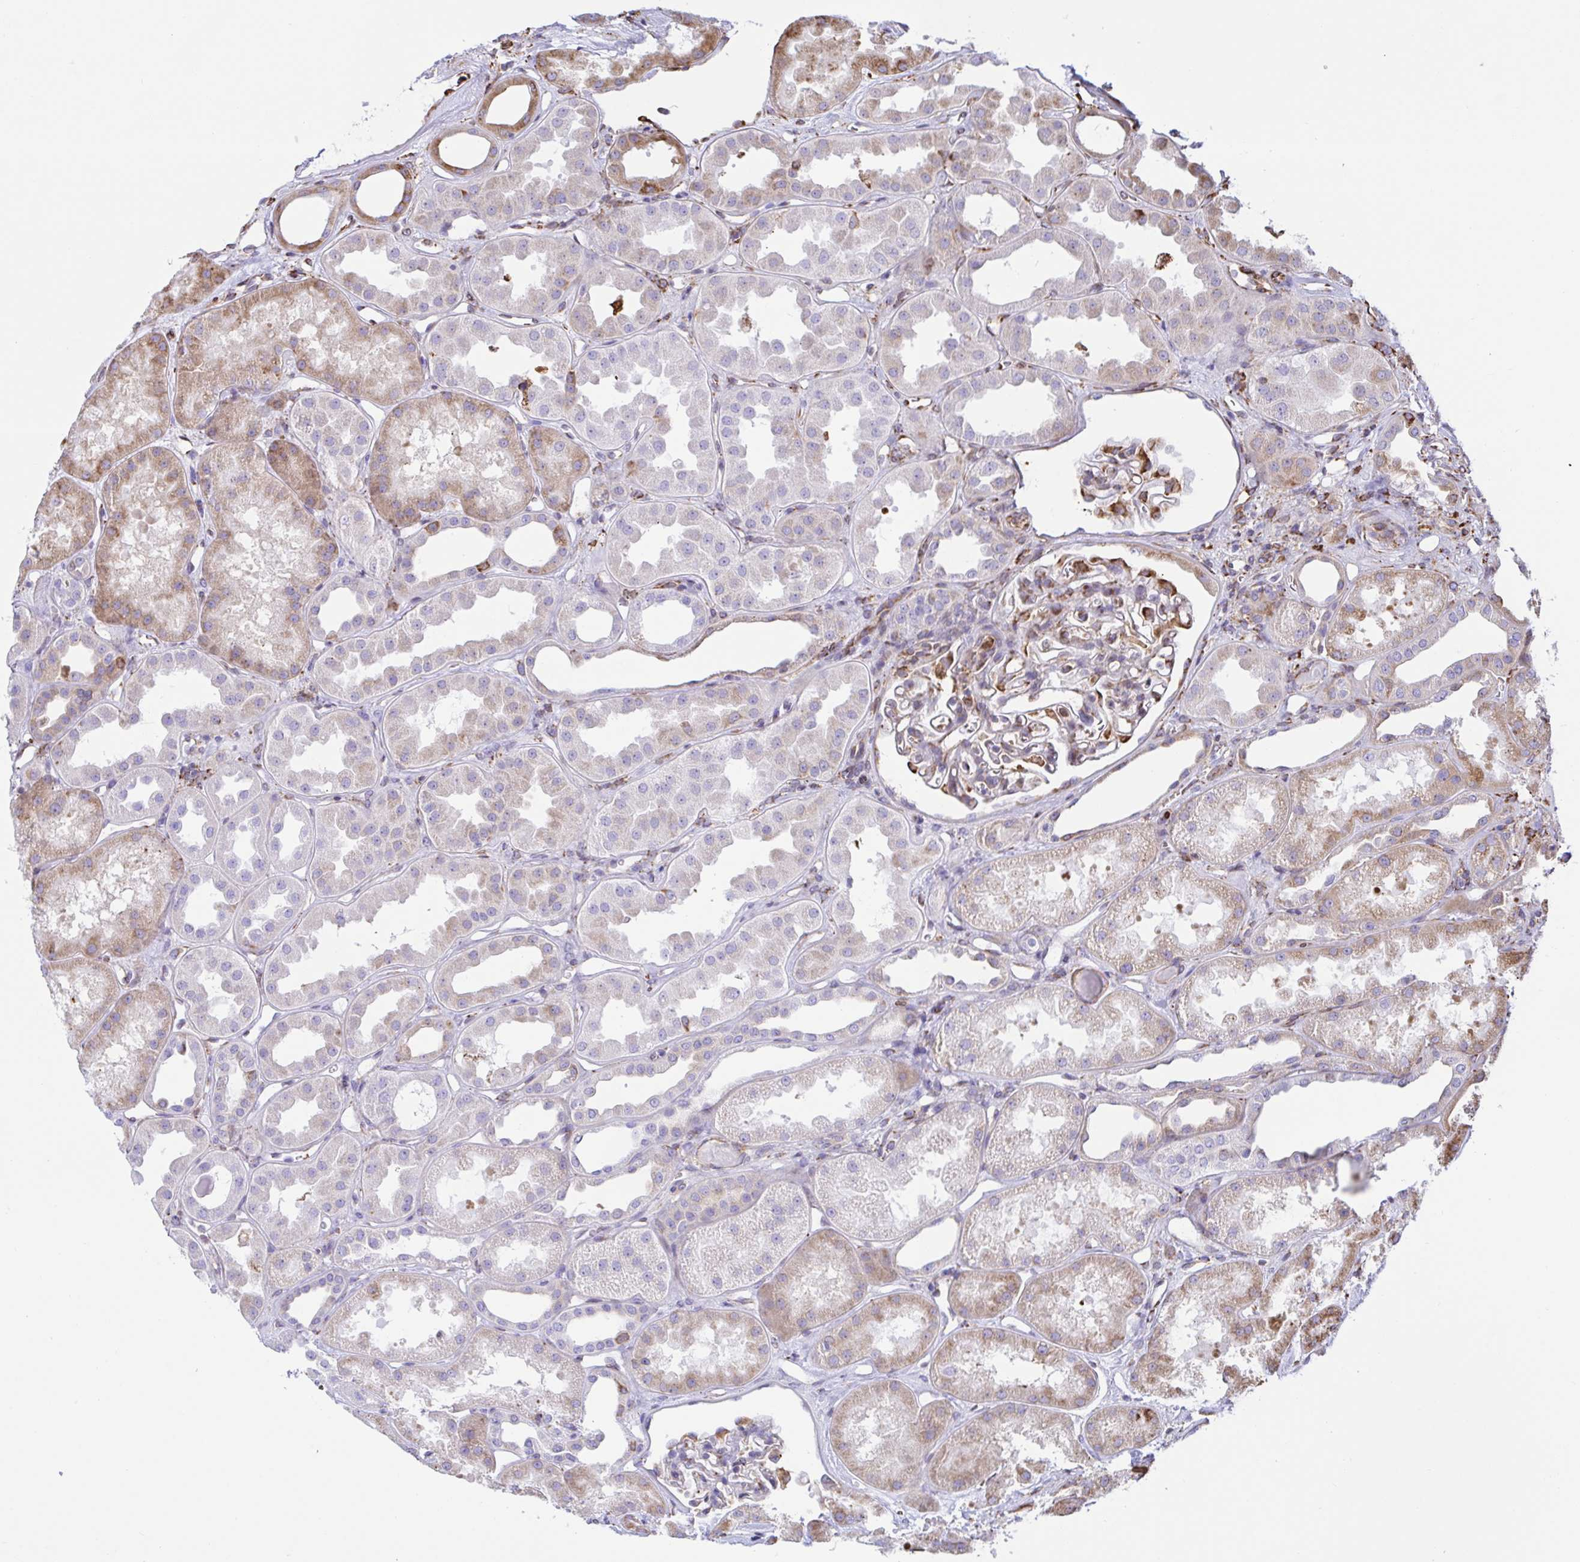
{"staining": {"intensity": "moderate", "quantity": "<25%", "location": "cytoplasmic/membranous"}, "tissue": "kidney", "cell_type": "Cells in glomeruli", "image_type": "normal", "snomed": [{"axis": "morphology", "description": "Normal tissue, NOS"}, {"axis": "topography", "description": "Kidney"}], "caption": "A brown stain labels moderate cytoplasmic/membranous expression of a protein in cells in glomeruli of benign human kidney.", "gene": "CLGN", "patient": {"sex": "male", "age": 61}}